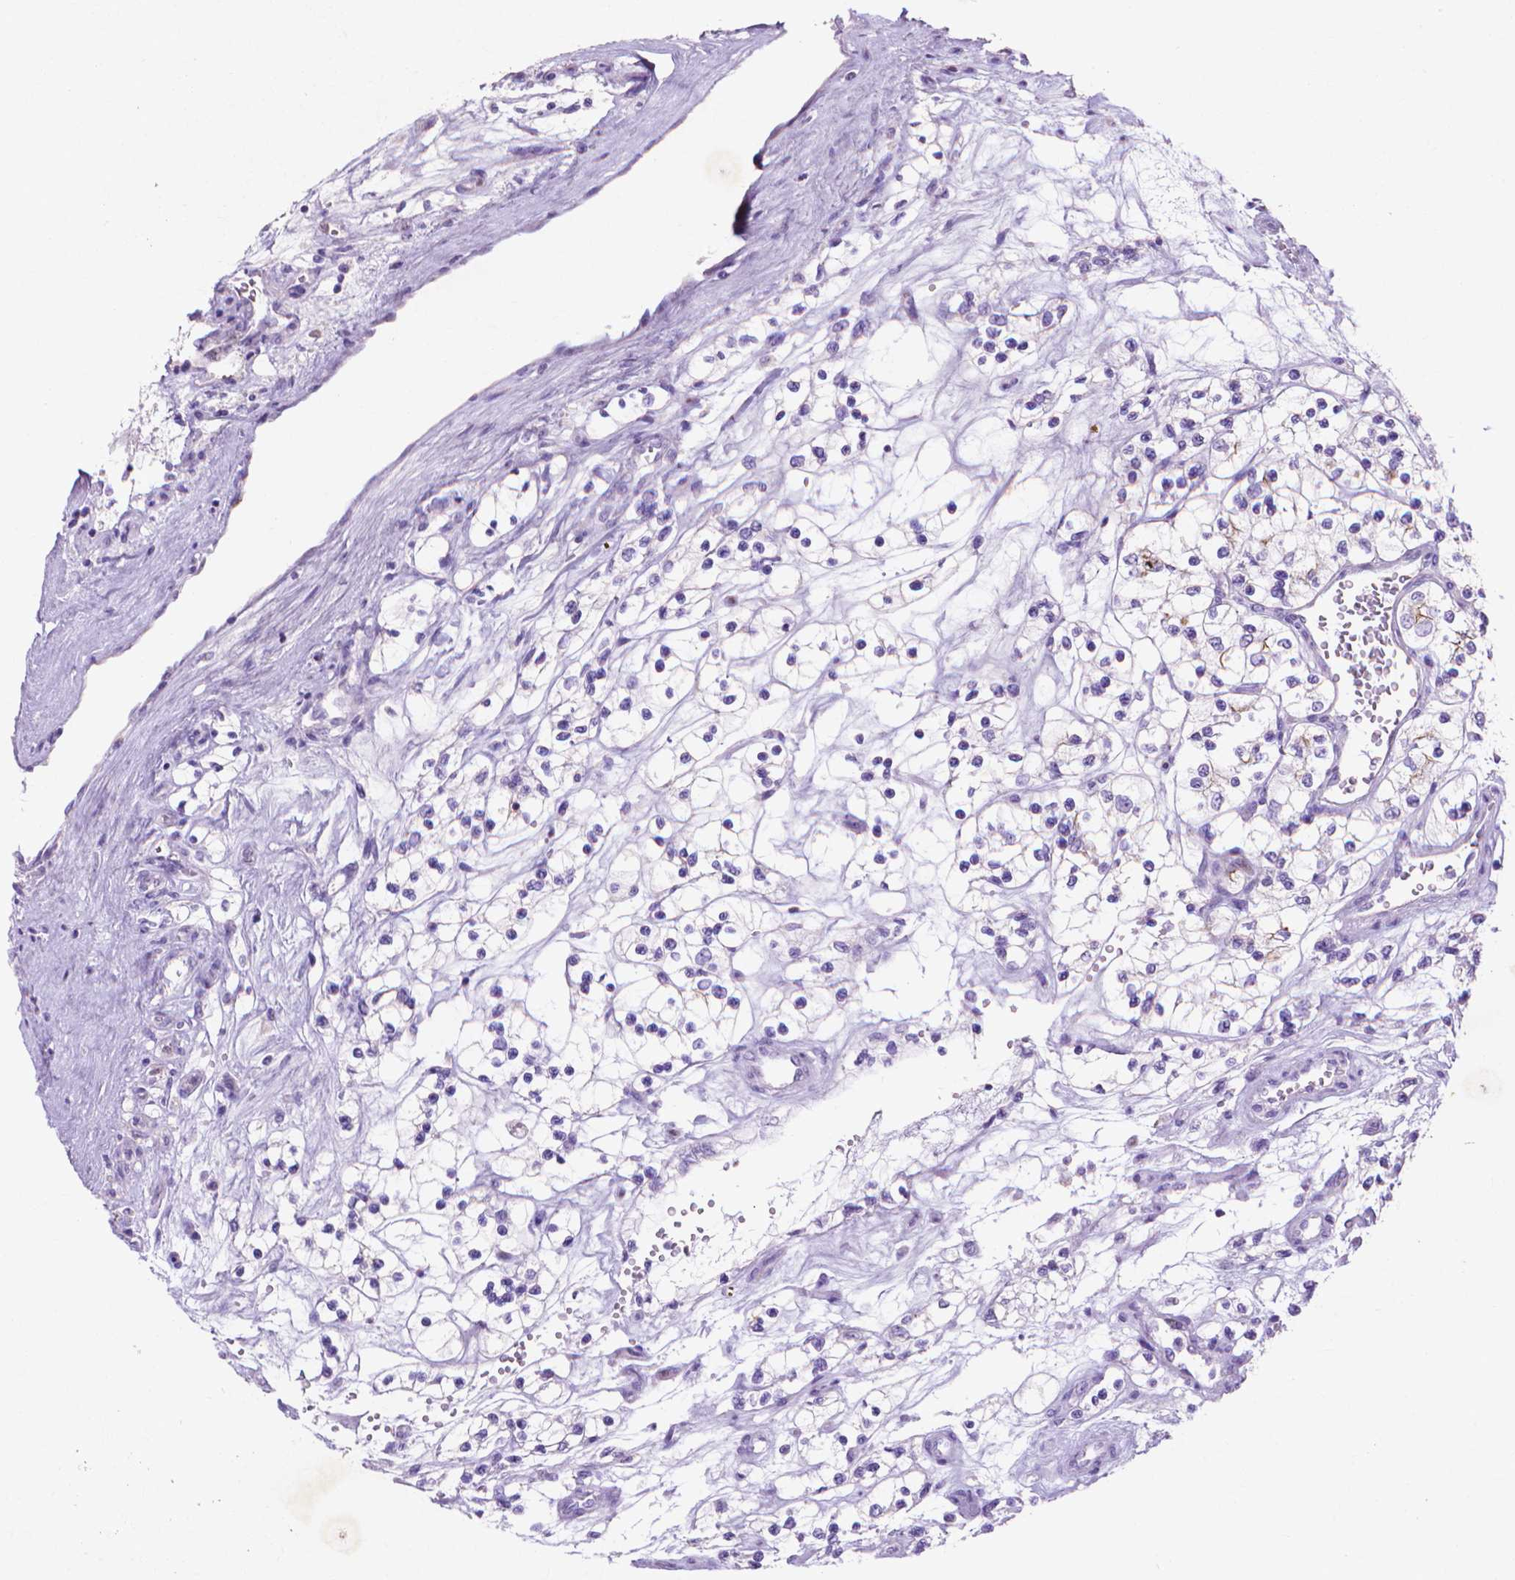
{"staining": {"intensity": "negative", "quantity": "none", "location": "none"}, "tissue": "renal cancer", "cell_type": "Tumor cells", "image_type": "cancer", "snomed": [{"axis": "morphology", "description": "Adenocarcinoma, NOS"}, {"axis": "topography", "description": "Kidney"}], "caption": "An immunohistochemistry (IHC) micrograph of adenocarcinoma (renal) is shown. There is no staining in tumor cells of adenocarcinoma (renal).", "gene": "MMP11", "patient": {"sex": "female", "age": 69}}